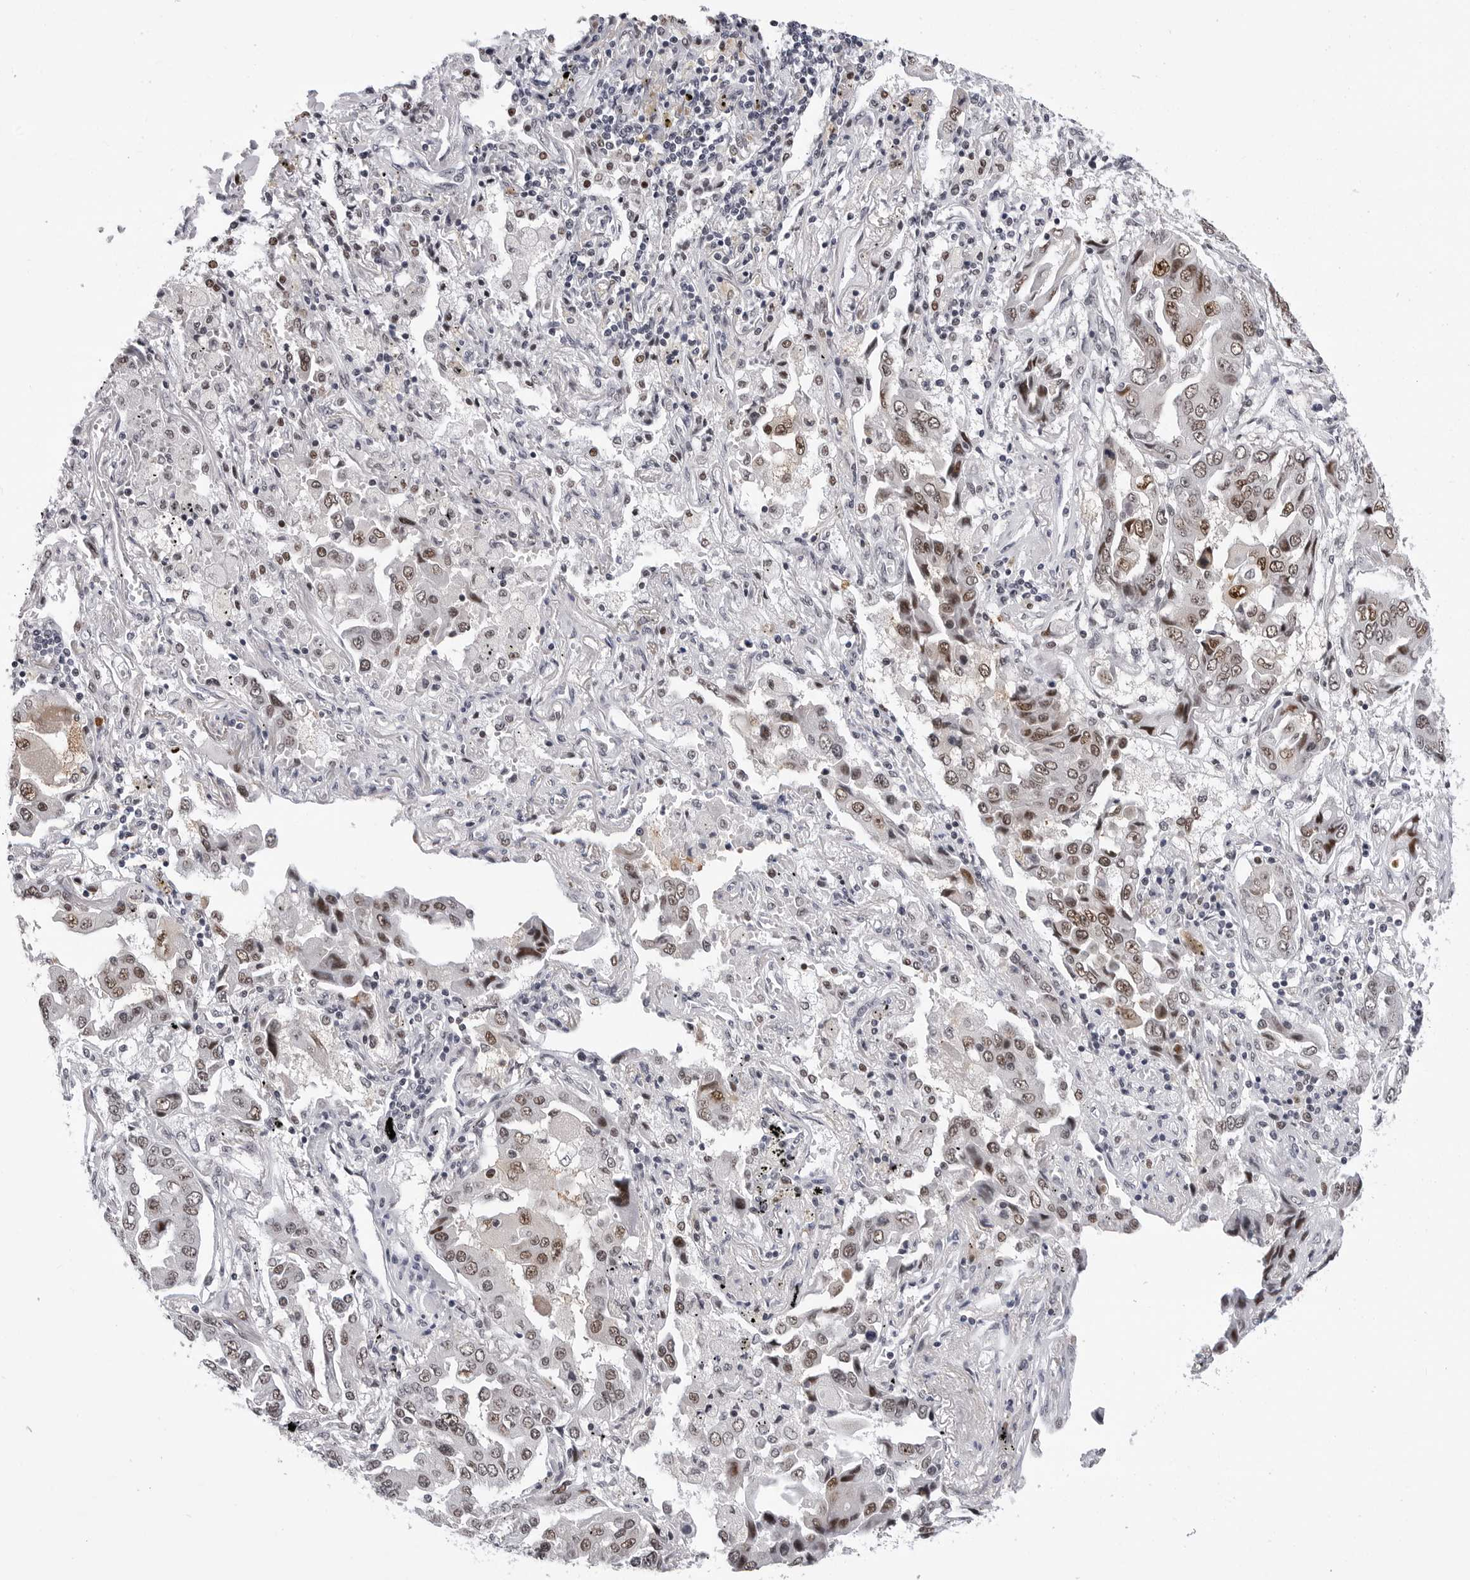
{"staining": {"intensity": "moderate", "quantity": ">75%", "location": "nuclear"}, "tissue": "lung cancer", "cell_type": "Tumor cells", "image_type": "cancer", "snomed": [{"axis": "morphology", "description": "Adenocarcinoma, NOS"}, {"axis": "topography", "description": "Lung"}], "caption": "Lung cancer (adenocarcinoma) stained with a protein marker displays moderate staining in tumor cells.", "gene": "SF3B4", "patient": {"sex": "female", "age": 65}}